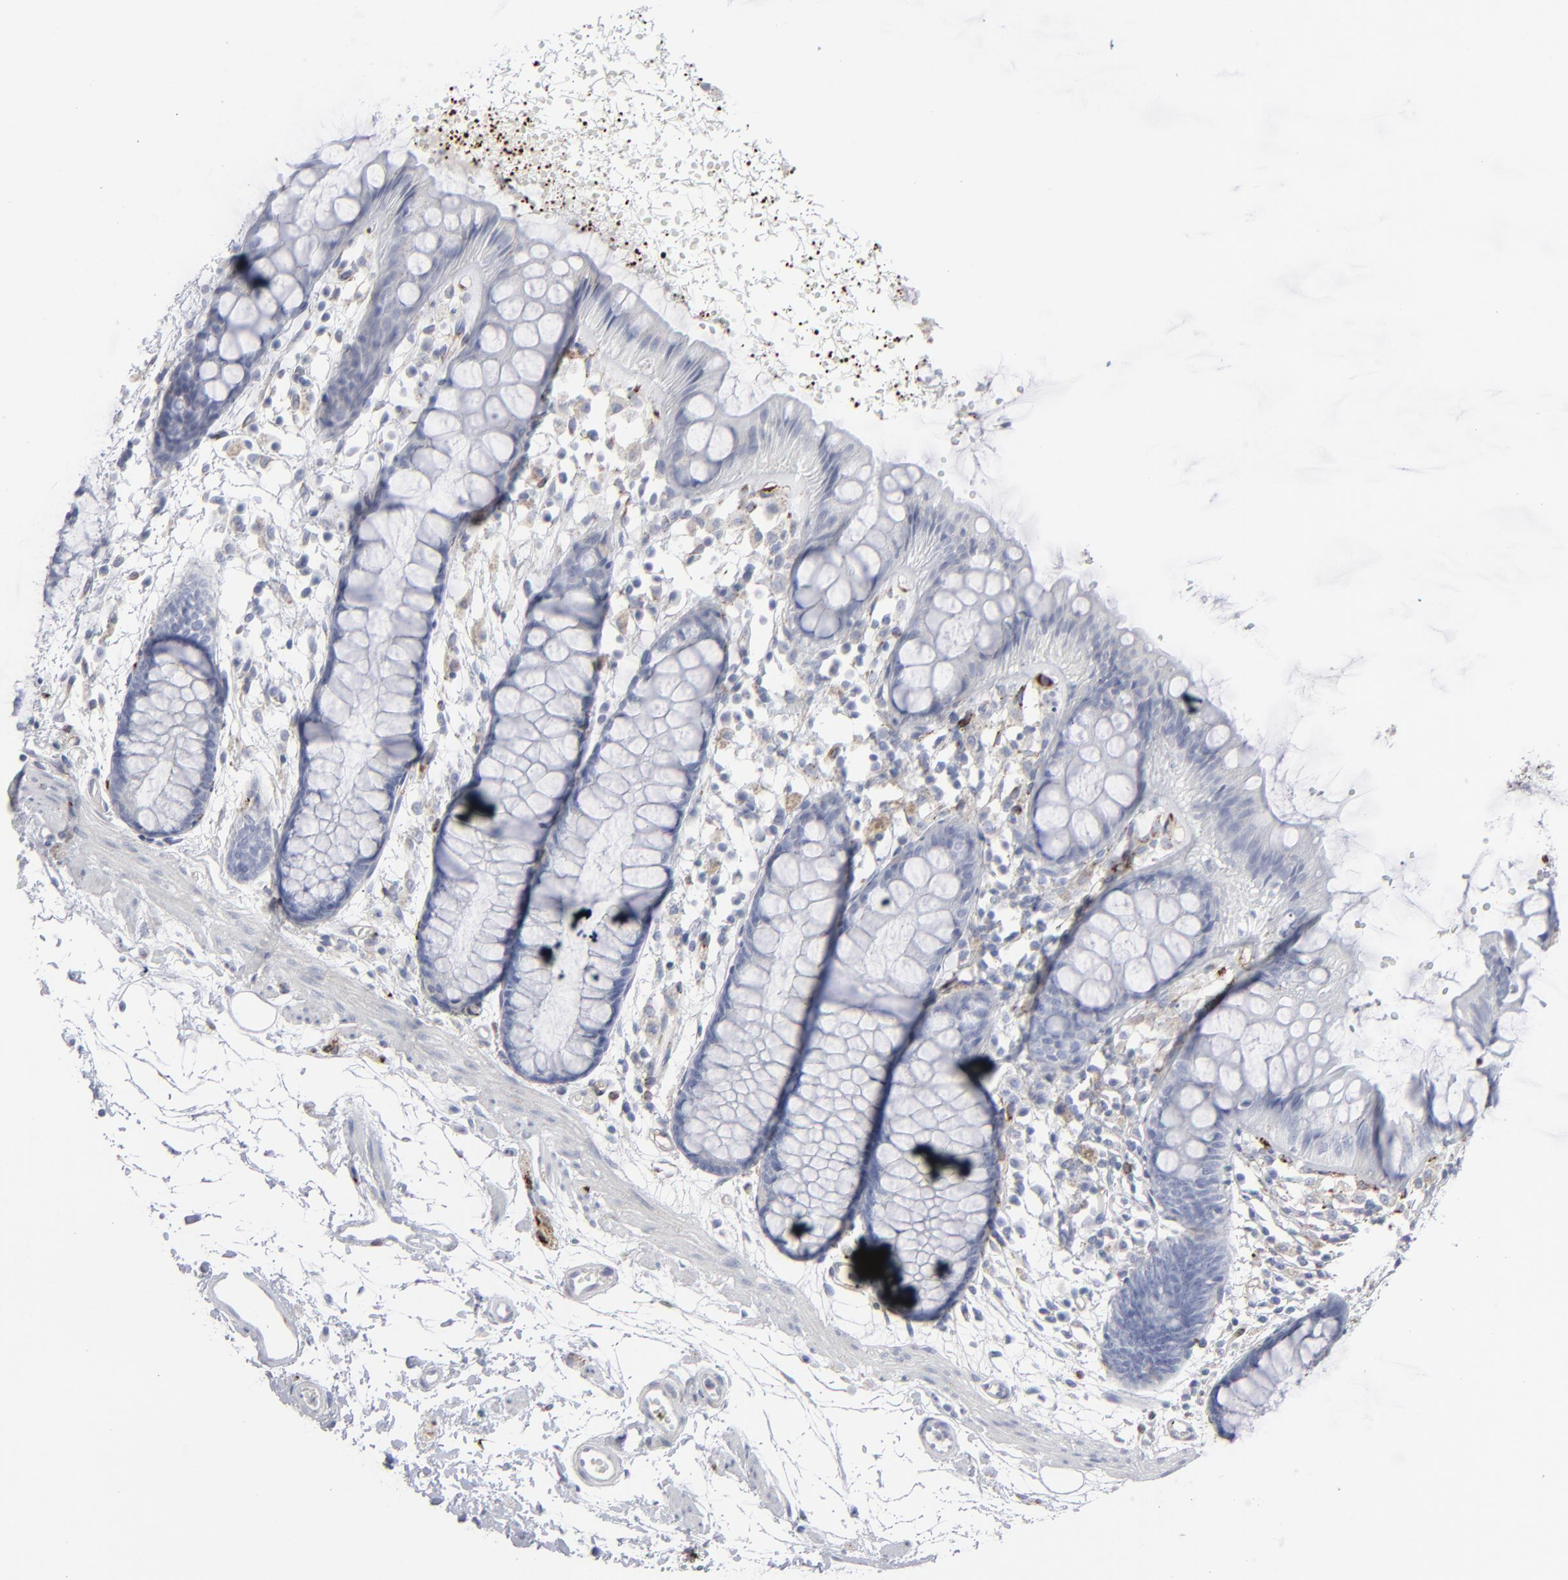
{"staining": {"intensity": "negative", "quantity": "none", "location": "none"}, "tissue": "rectum", "cell_type": "Glandular cells", "image_type": "normal", "snomed": [{"axis": "morphology", "description": "Normal tissue, NOS"}, {"axis": "topography", "description": "Rectum"}], "caption": "Protein analysis of benign rectum displays no significant staining in glandular cells.", "gene": "SPARC", "patient": {"sex": "female", "age": 66}}